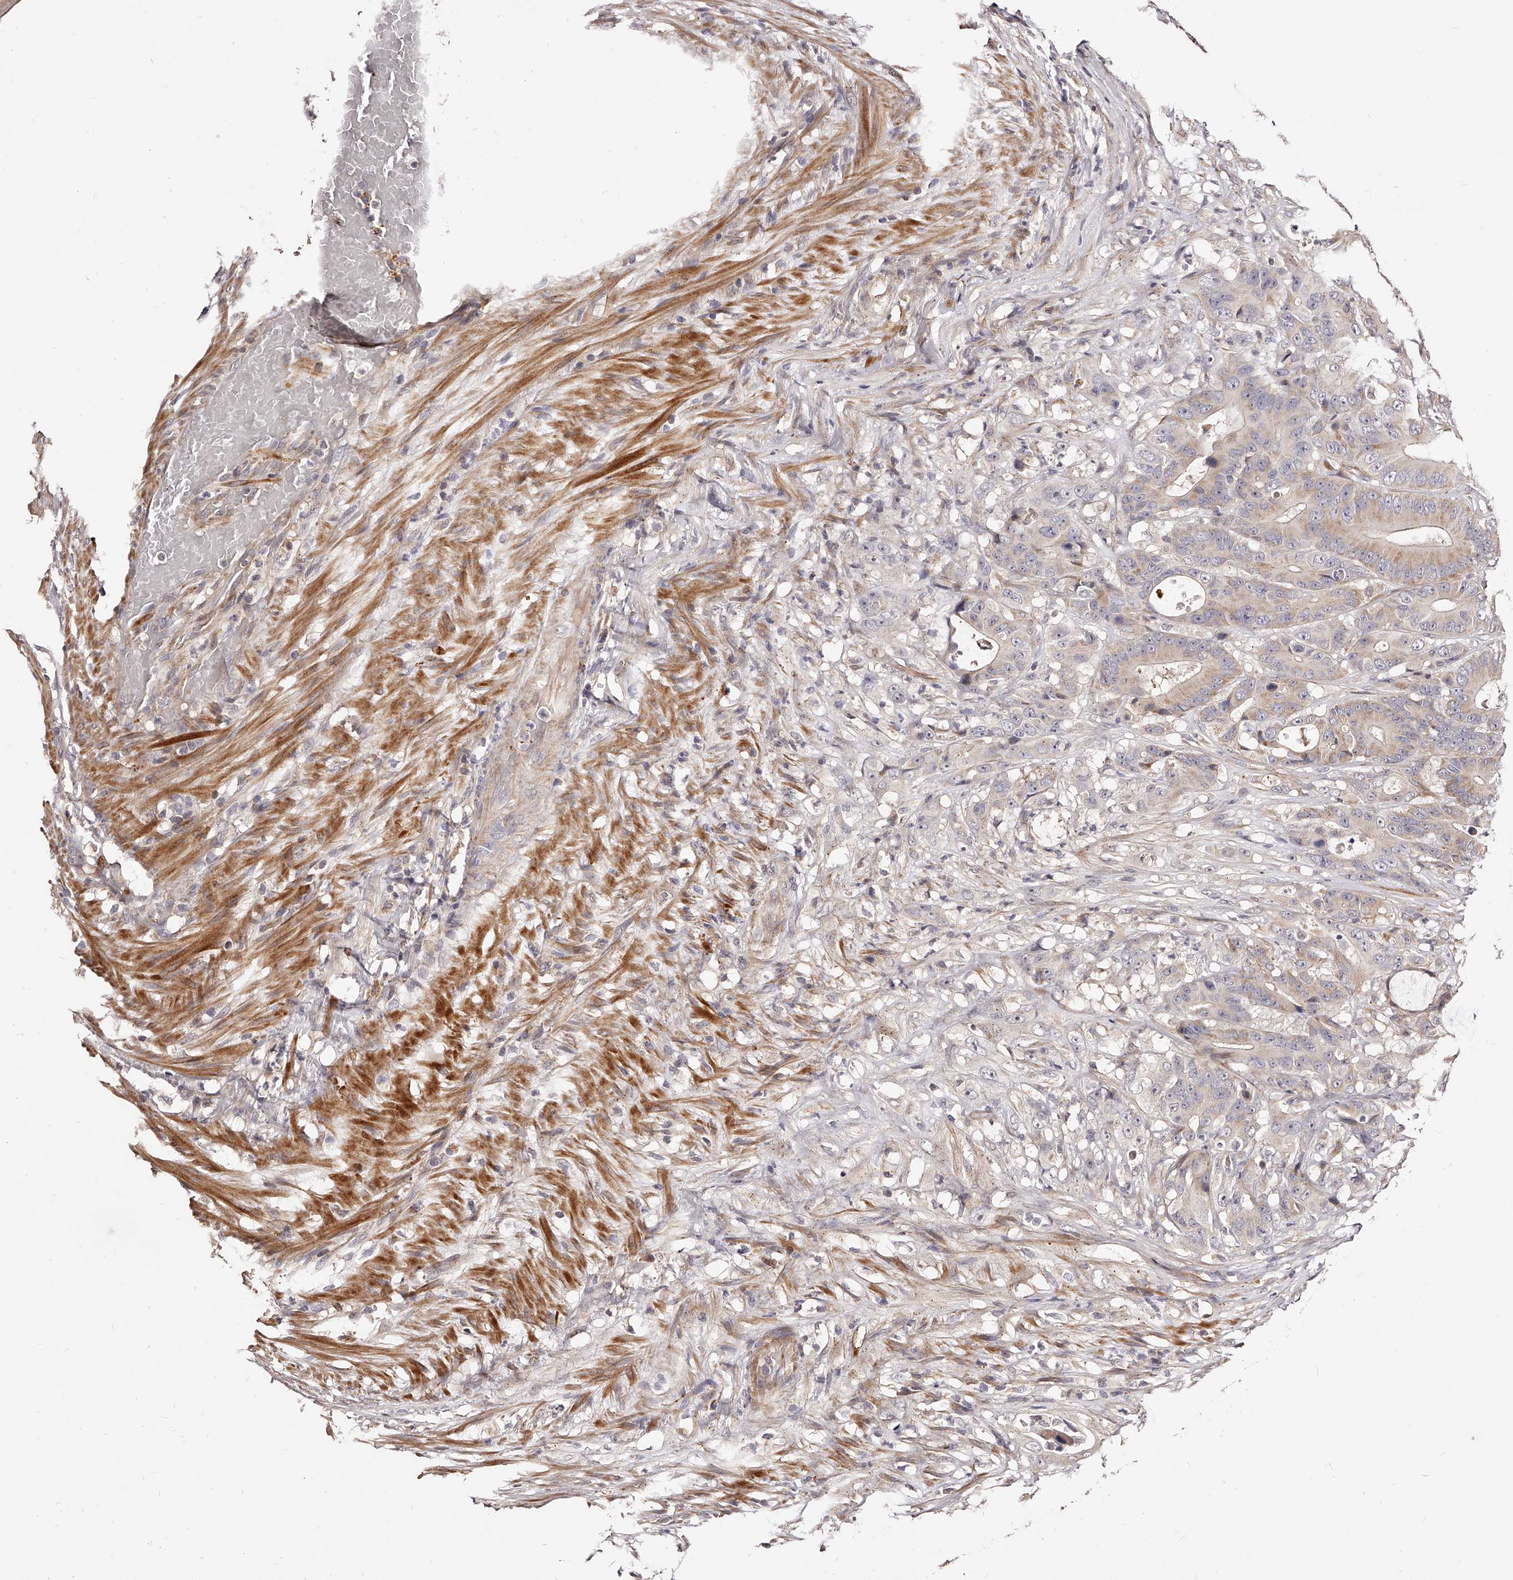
{"staining": {"intensity": "moderate", "quantity": "25%-75%", "location": "cytoplasmic/membranous"}, "tissue": "colorectal cancer", "cell_type": "Tumor cells", "image_type": "cancer", "snomed": [{"axis": "morphology", "description": "Adenocarcinoma, NOS"}, {"axis": "topography", "description": "Colon"}], "caption": "Brown immunohistochemical staining in colorectal cancer reveals moderate cytoplasmic/membranous staining in approximately 25%-75% of tumor cells.", "gene": "ZNF502", "patient": {"sex": "male", "age": 83}}